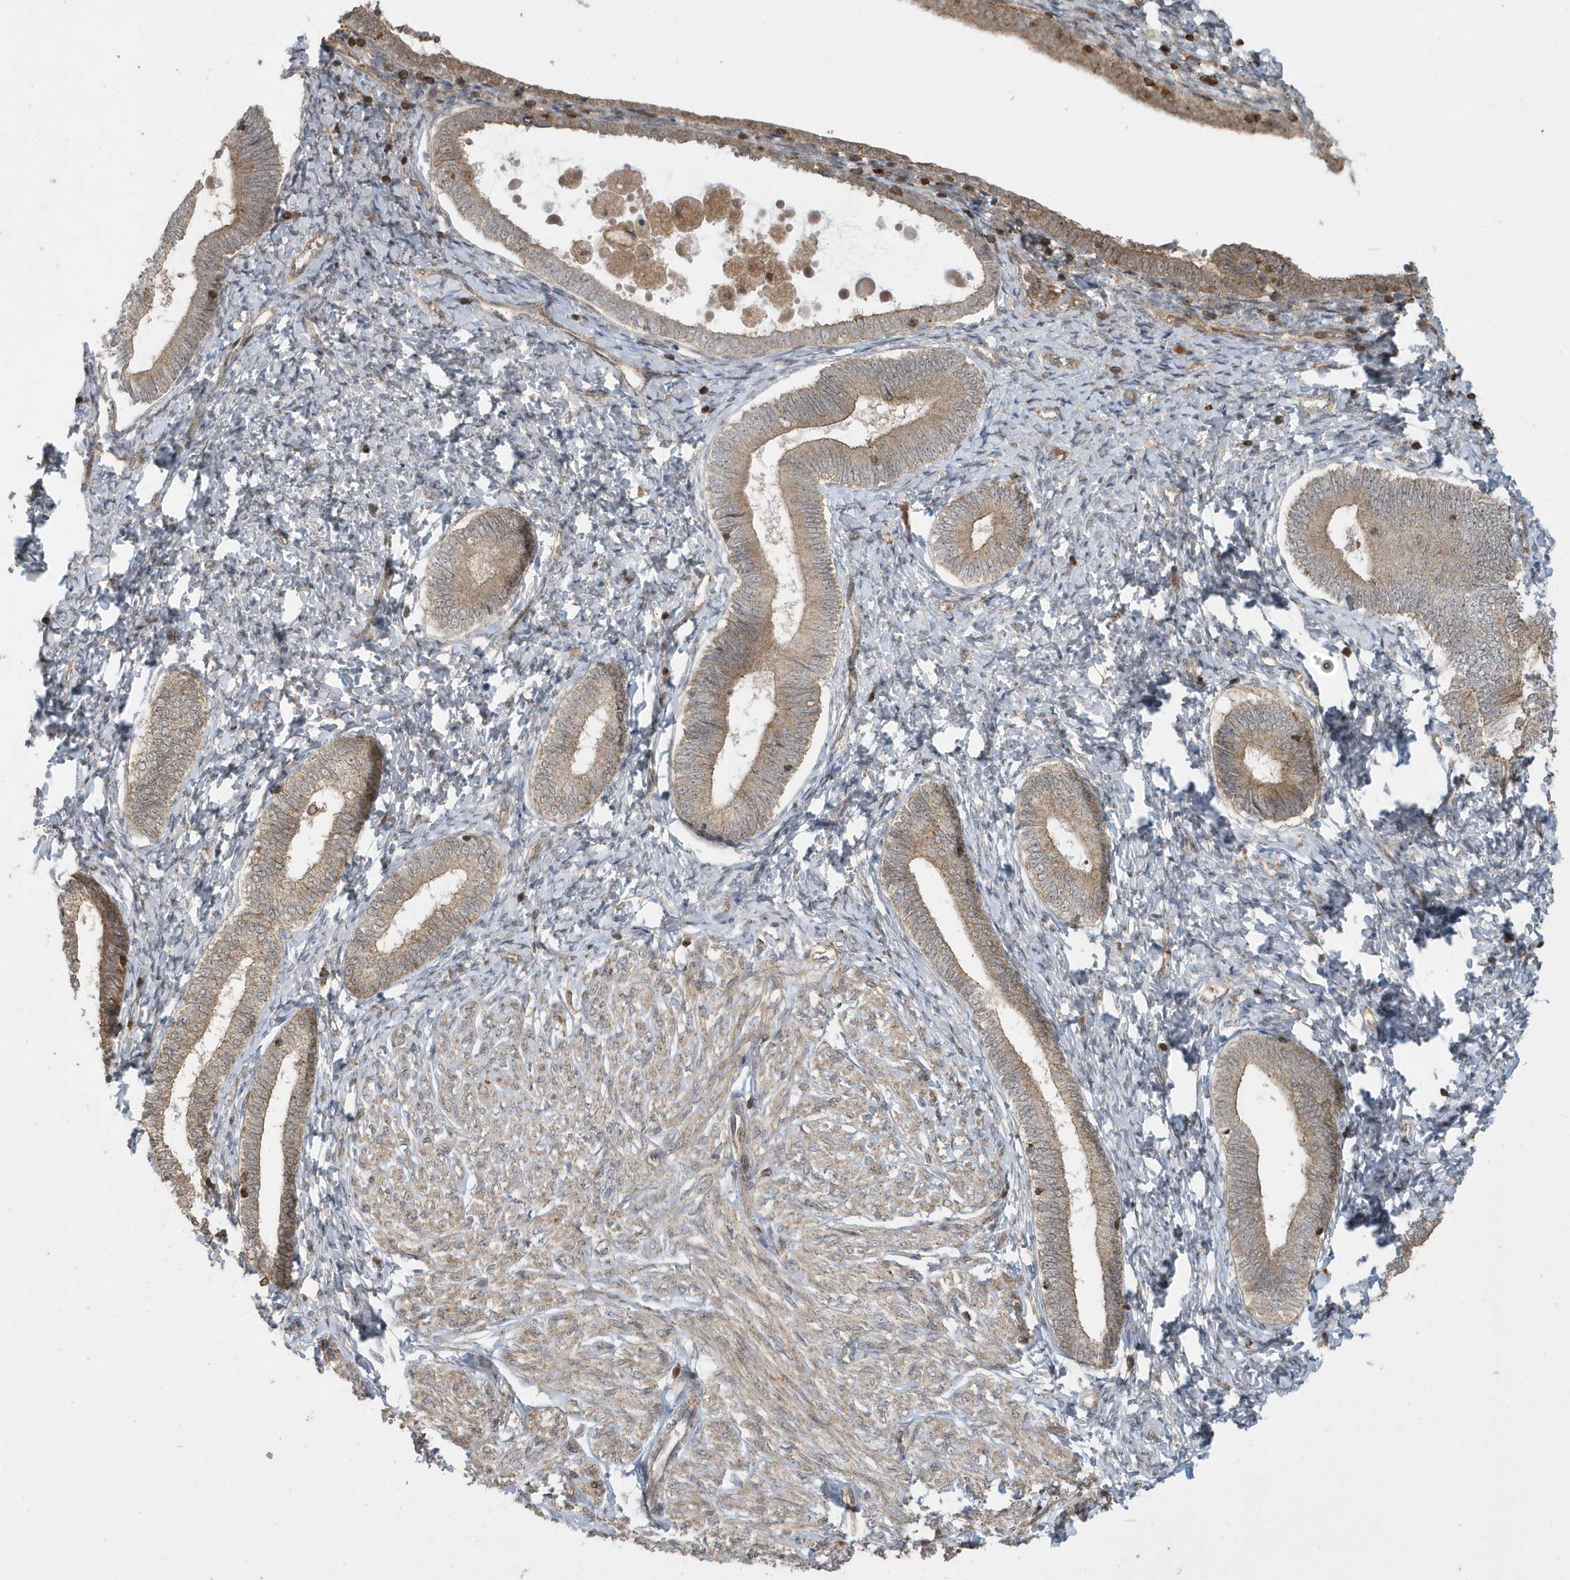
{"staining": {"intensity": "moderate", "quantity": "25%-75%", "location": "cytoplasmic/membranous"}, "tissue": "endometrium", "cell_type": "Cells in endometrial stroma", "image_type": "normal", "snomed": [{"axis": "morphology", "description": "Normal tissue, NOS"}, {"axis": "topography", "description": "Endometrium"}], "caption": "This histopathology image exhibits IHC staining of benign endometrium, with medium moderate cytoplasmic/membranous staining in approximately 25%-75% of cells in endometrial stroma.", "gene": "STAMBP", "patient": {"sex": "female", "age": 72}}